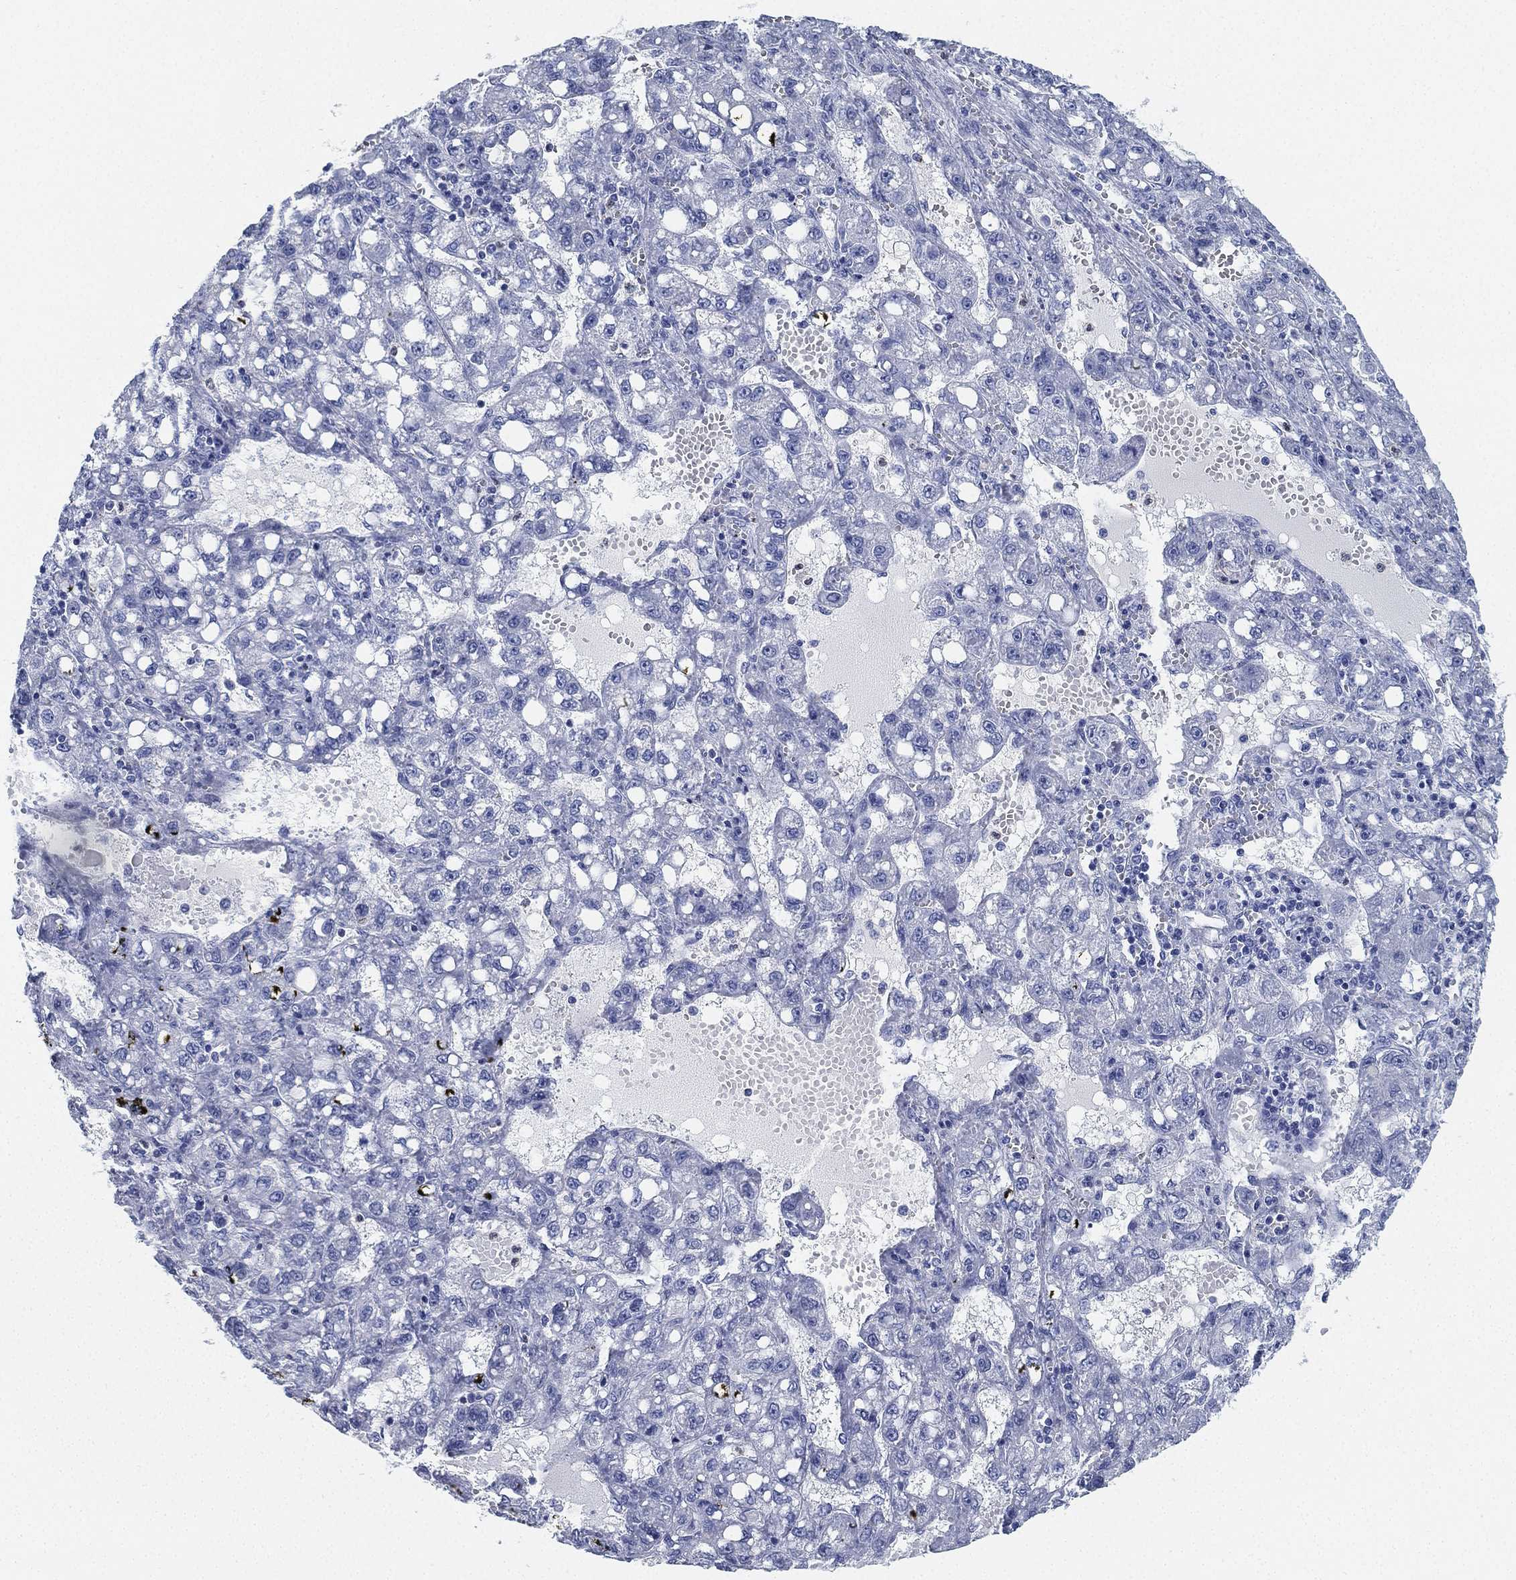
{"staining": {"intensity": "negative", "quantity": "none", "location": "none"}, "tissue": "liver cancer", "cell_type": "Tumor cells", "image_type": "cancer", "snomed": [{"axis": "morphology", "description": "Carcinoma, Hepatocellular, NOS"}, {"axis": "topography", "description": "Liver"}], "caption": "High magnification brightfield microscopy of liver cancer stained with DAB (3,3'-diaminobenzidine) (brown) and counterstained with hematoxylin (blue): tumor cells show no significant staining.", "gene": "DEFB121", "patient": {"sex": "female", "age": 65}}